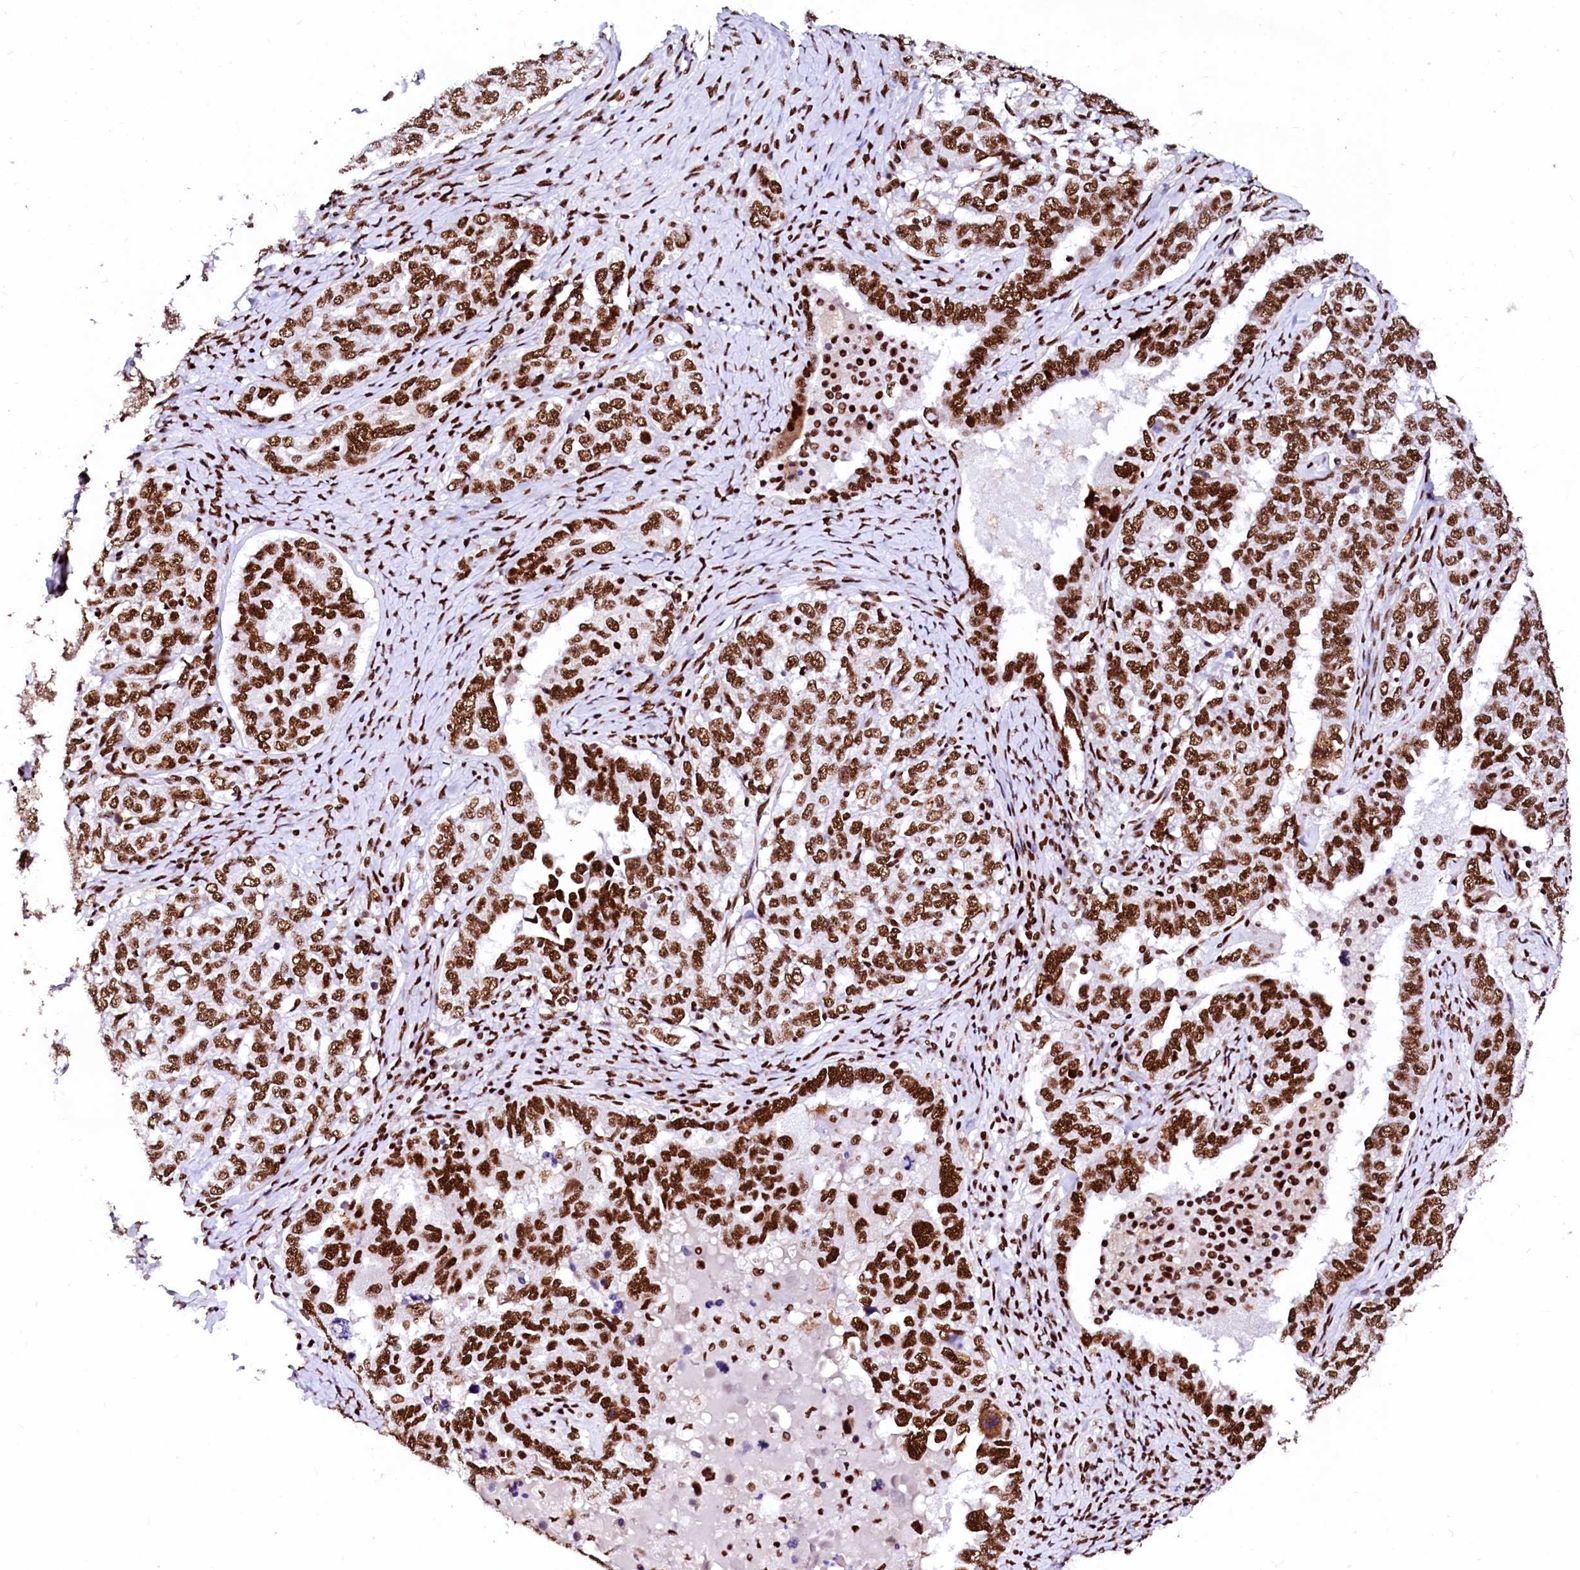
{"staining": {"intensity": "strong", "quantity": ">75%", "location": "nuclear"}, "tissue": "ovarian cancer", "cell_type": "Tumor cells", "image_type": "cancer", "snomed": [{"axis": "morphology", "description": "Carcinoma, endometroid"}, {"axis": "topography", "description": "Ovary"}], "caption": "High-magnification brightfield microscopy of endometroid carcinoma (ovarian) stained with DAB (3,3'-diaminobenzidine) (brown) and counterstained with hematoxylin (blue). tumor cells exhibit strong nuclear staining is identified in about>75% of cells.", "gene": "CPSF6", "patient": {"sex": "female", "age": 62}}